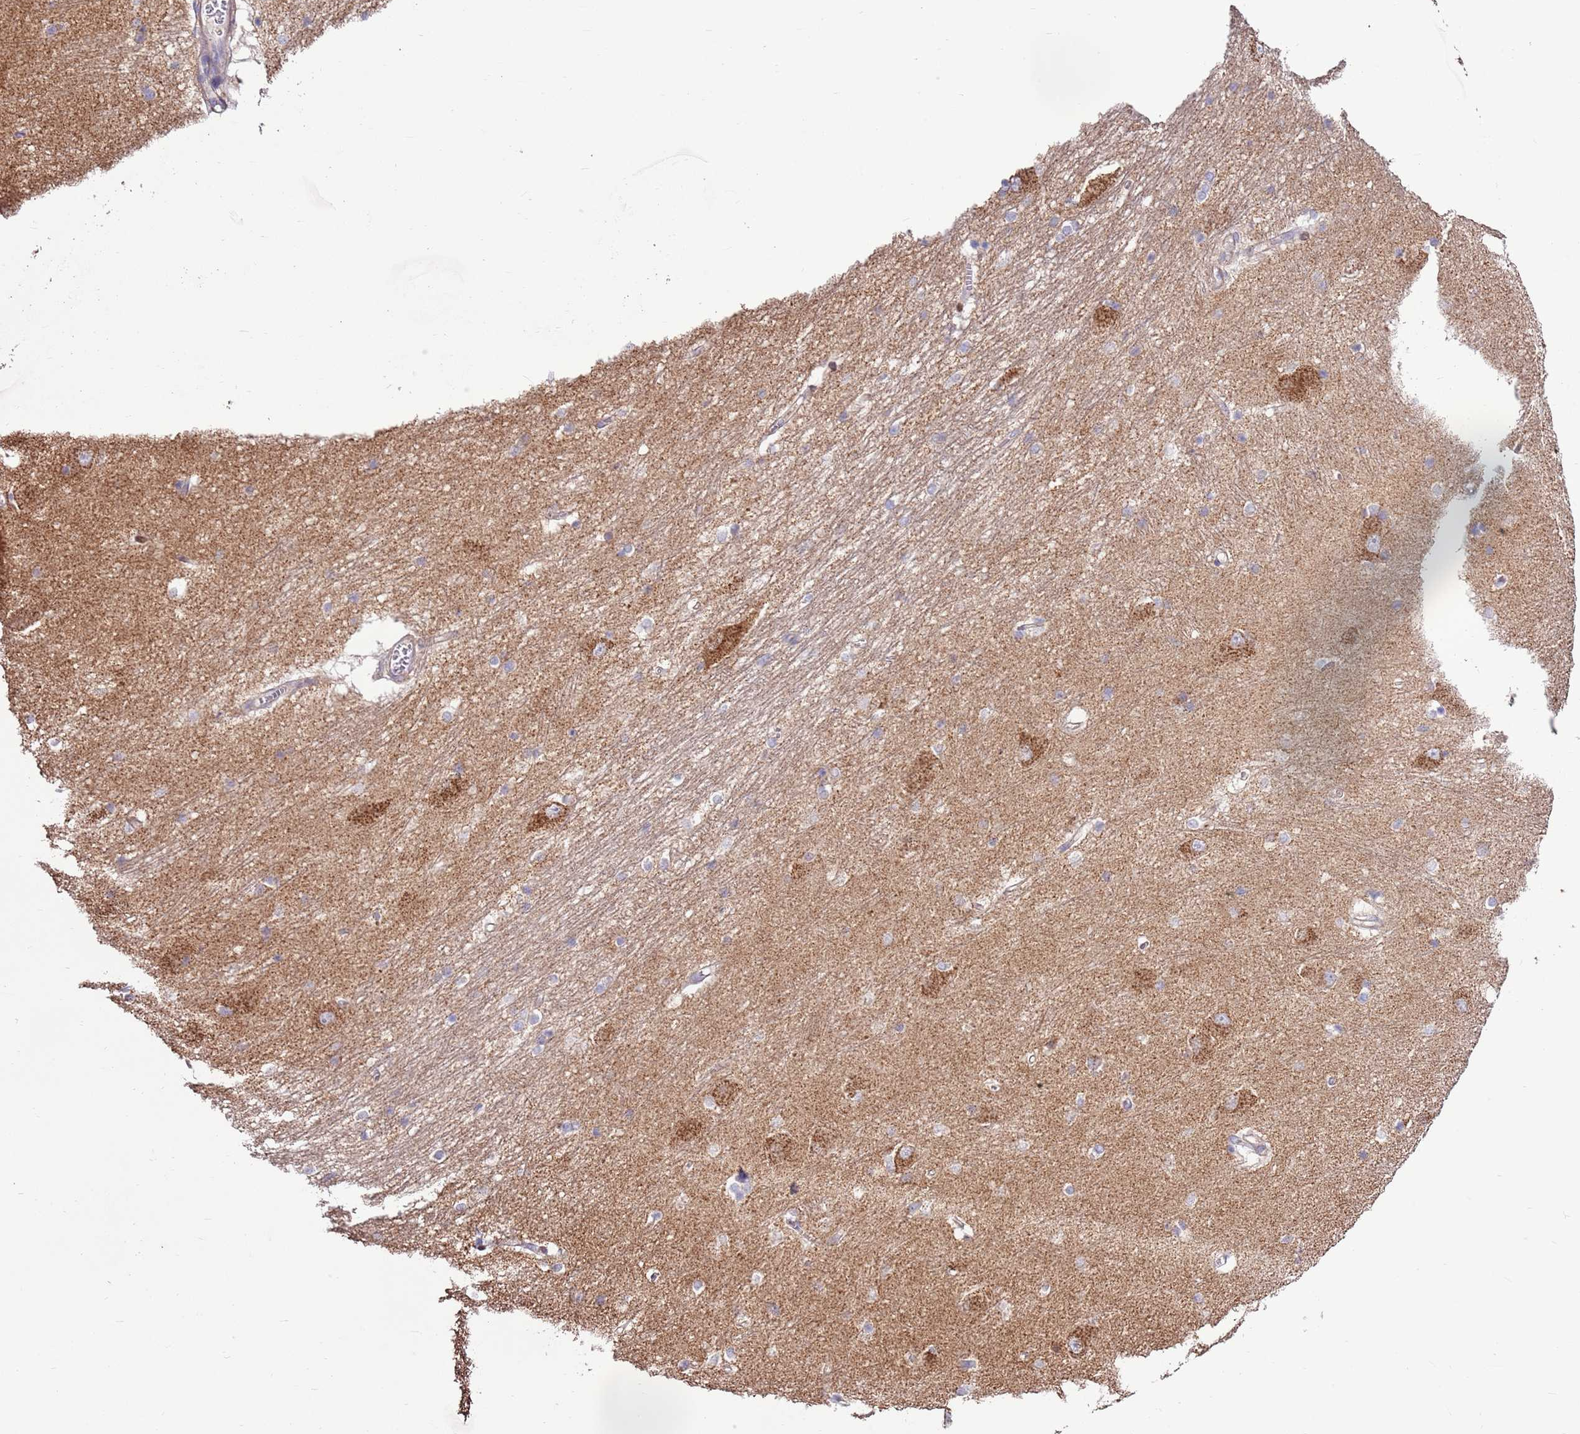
{"staining": {"intensity": "negative", "quantity": "none", "location": "none"}, "tissue": "caudate", "cell_type": "Glial cells", "image_type": "normal", "snomed": [{"axis": "morphology", "description": "Normal tissue, NOS"}, {"axis": "topography", "description": "Lateral ventricle wall"}], "caption": "Immunohistochemistry (IHC) of normal human caudate reveals no positivity in glial cells. (DAB (3,3'-diaminobenzidine) immunohistochemistry visualized using brightfield microscopy, high magnification).", "gene": "EVA1B", "patient": {"sex": "male", "age": 37}}